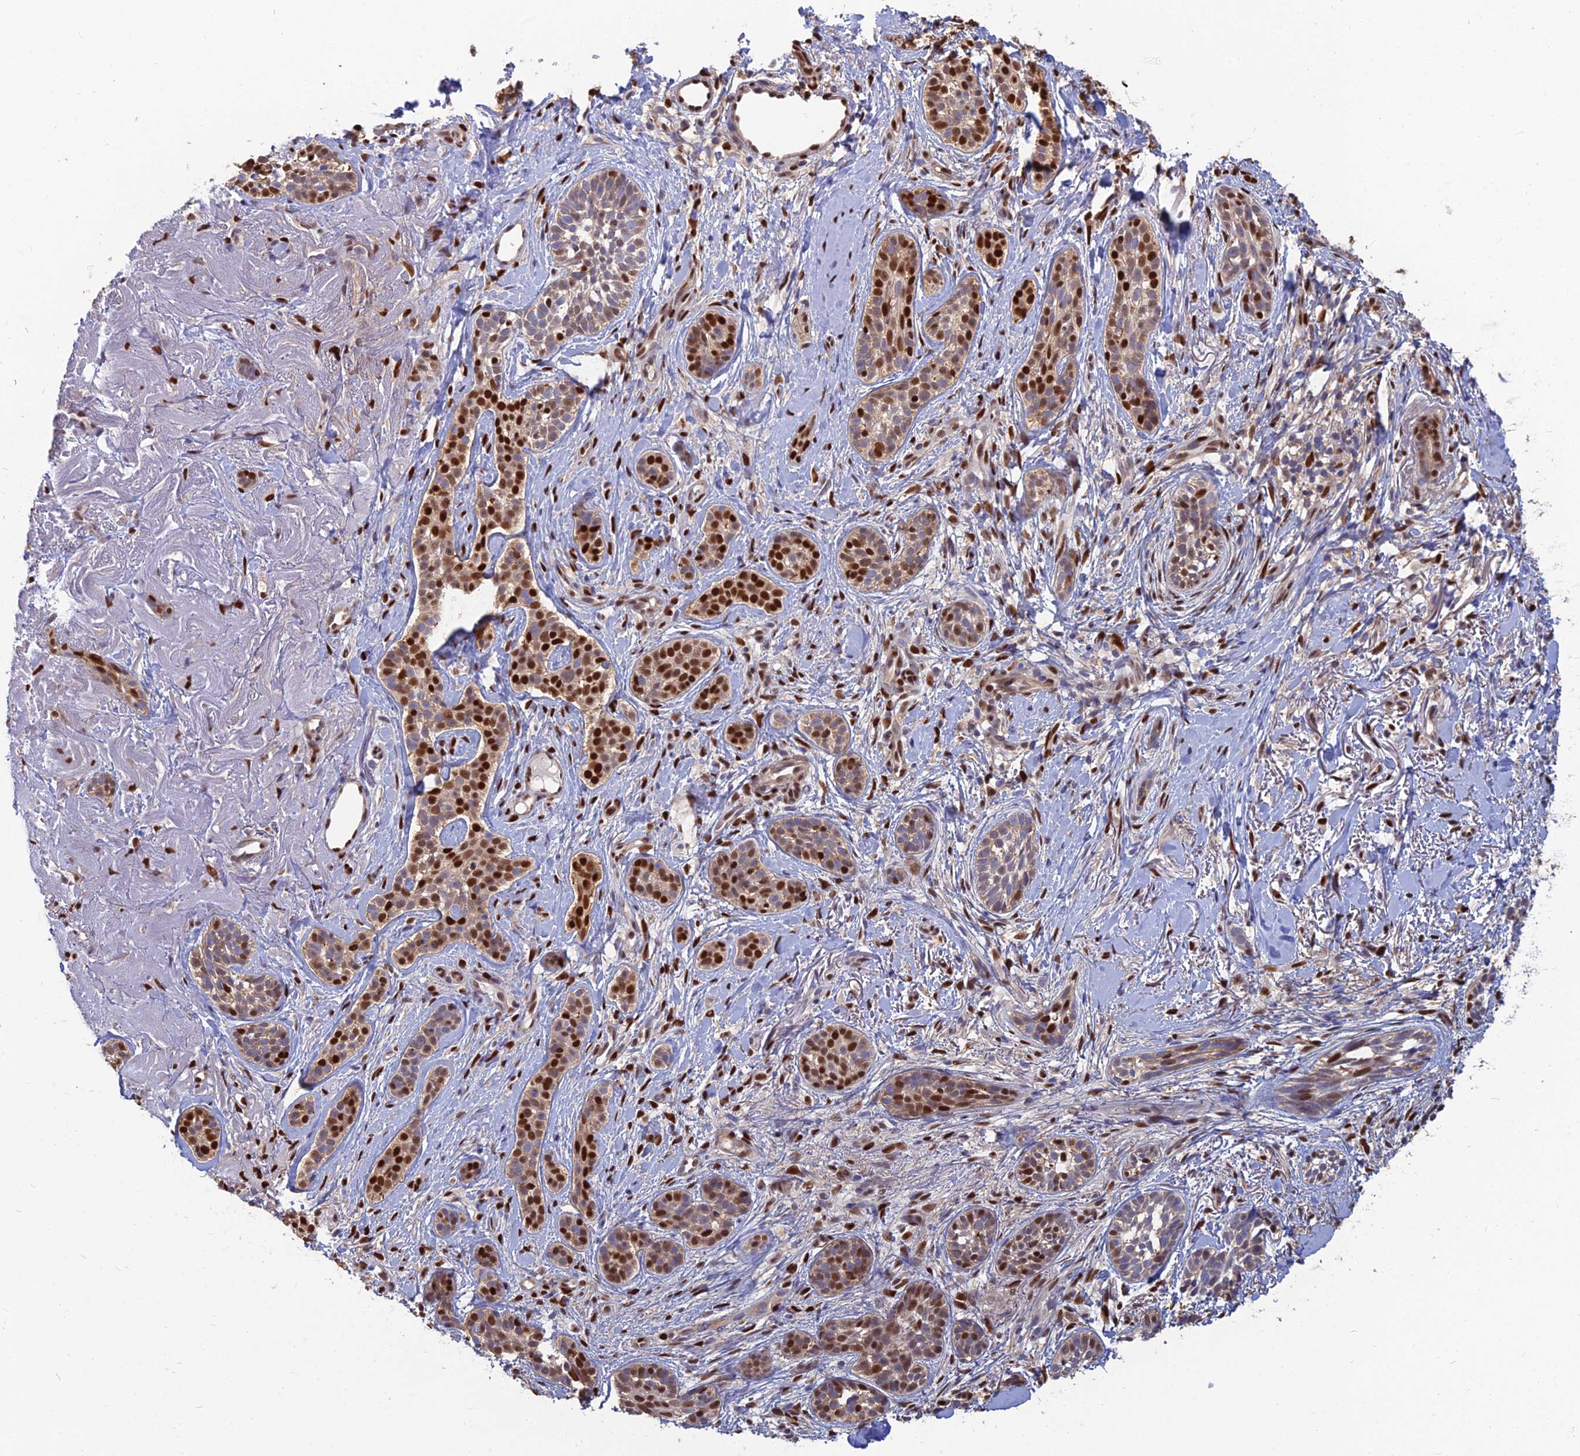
{"staining": {"intensity": "strong", "quantity": "25%-75%", "location": "nuclear"}, "tissue": "skin cancer", "cell_type": "Tumor cells", "image_type": "cancer", "snomed": [{"axis": "morphology", "description": "Basal cell carcinoma"}, {"axis": "topography", "description": "Skin"}], "caption": "IHC staining of skin cancer (basal cell carcinoma), which exhibits high levels of strong nuclear staining in about 25%-75% of tumor cells indicating strong nuclear protein expression. The staining was performed using DAB (brown) for protein detection and nuclei were counterstained in hematoxylin (blue).", "gene": "DNPEP", "patient": {"sex": "male", "age": 71}}